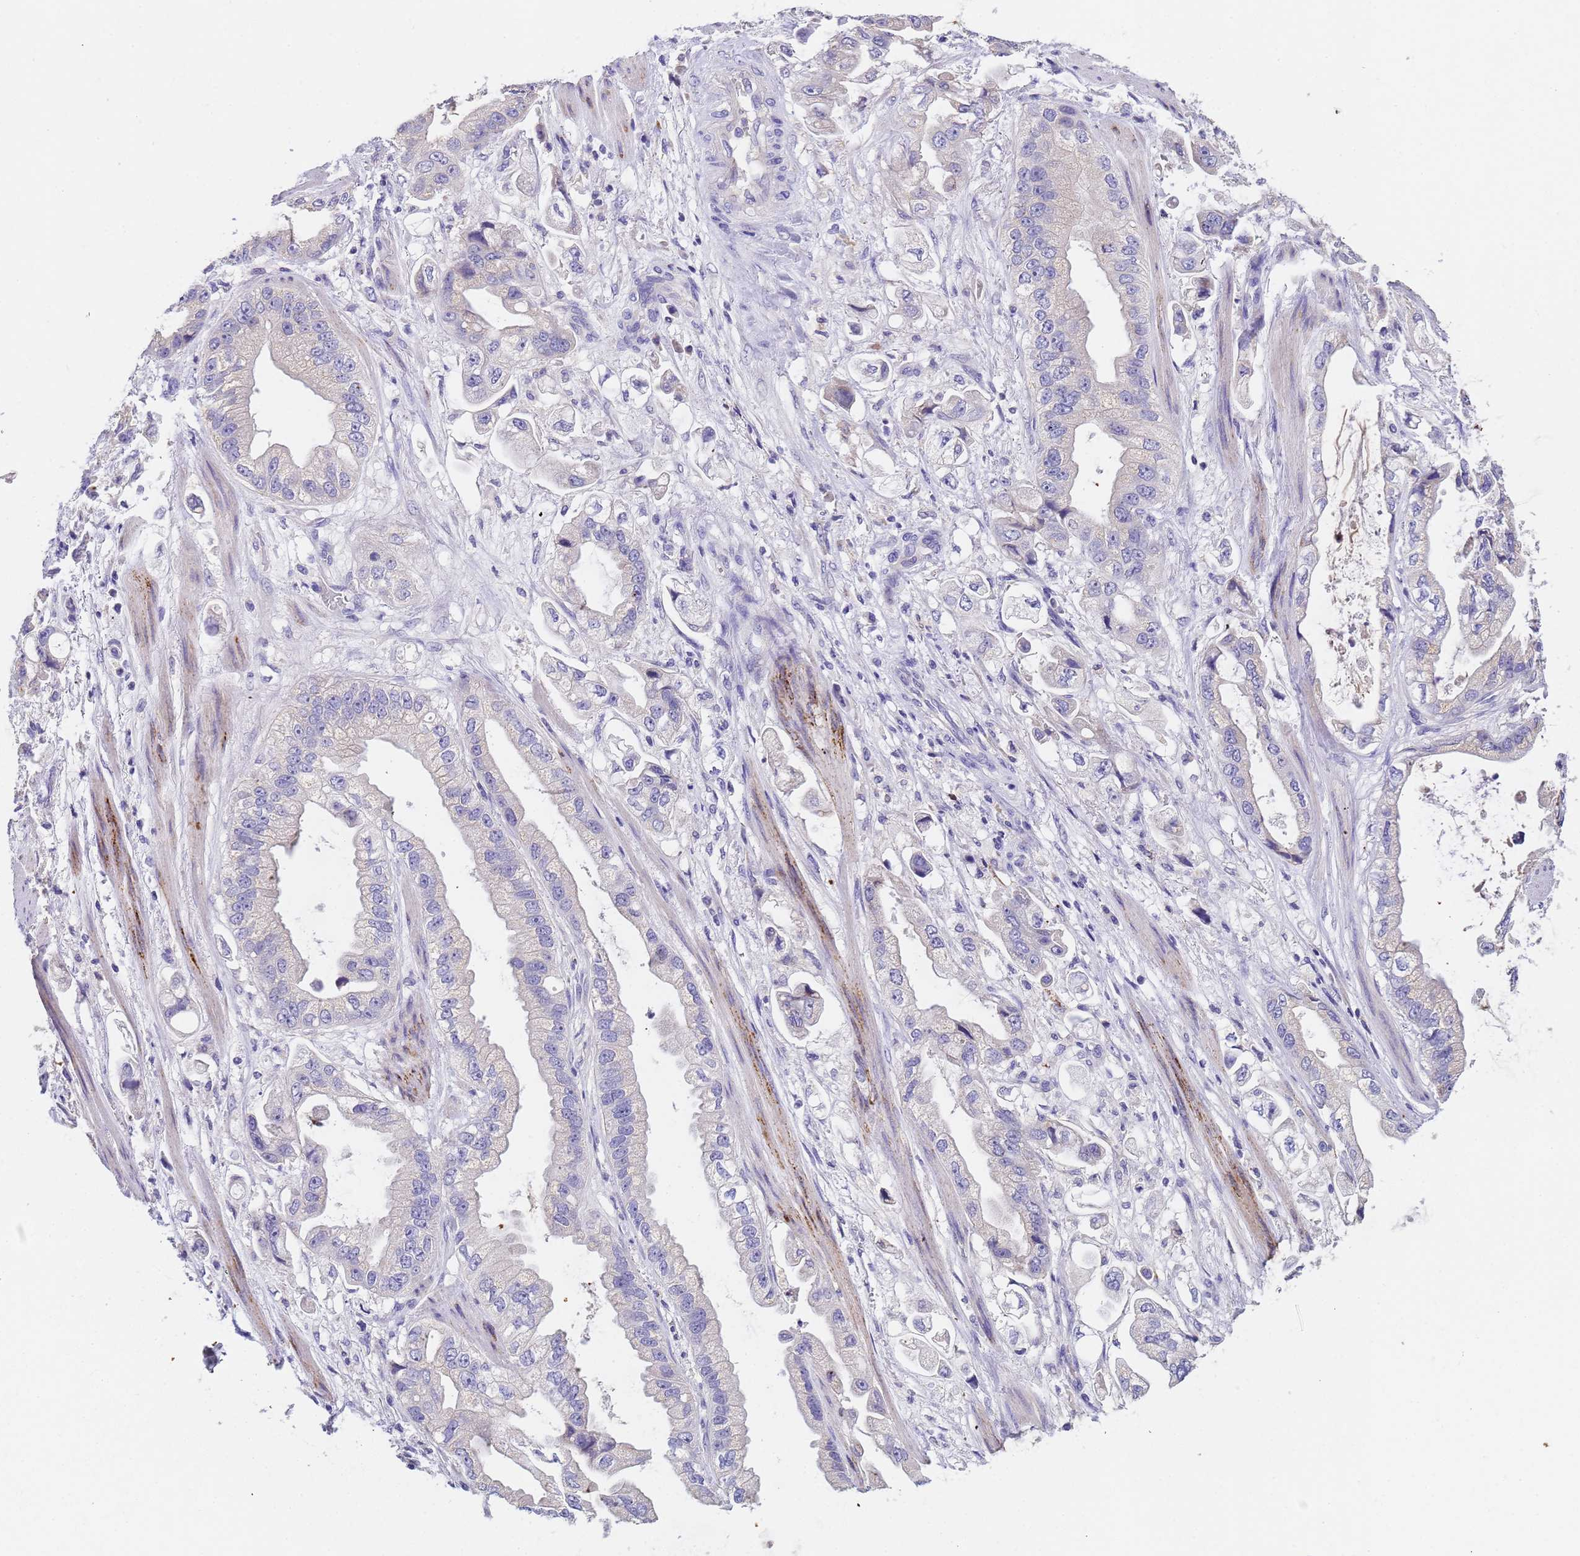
{"staining": {"intensity": "negative", "quantity": "none", "location": "none"}, "tissue": "stomach cancer", "cell_type": "Tumor cells", "image_type": "cancer", "snomed": [{"axis": "morphology", "description": "Adenocarcinoma, NOS"}, {"axis": "topography", "description": "Stomach"}], "caption": "Immunohistochemistry micrograph of human stomach adenocarcinoma stained for a protein (brown), which shows no expression in tumor cells.", "gene": "SLC24A3", "patient": {"sex": "male", "age": 62}}